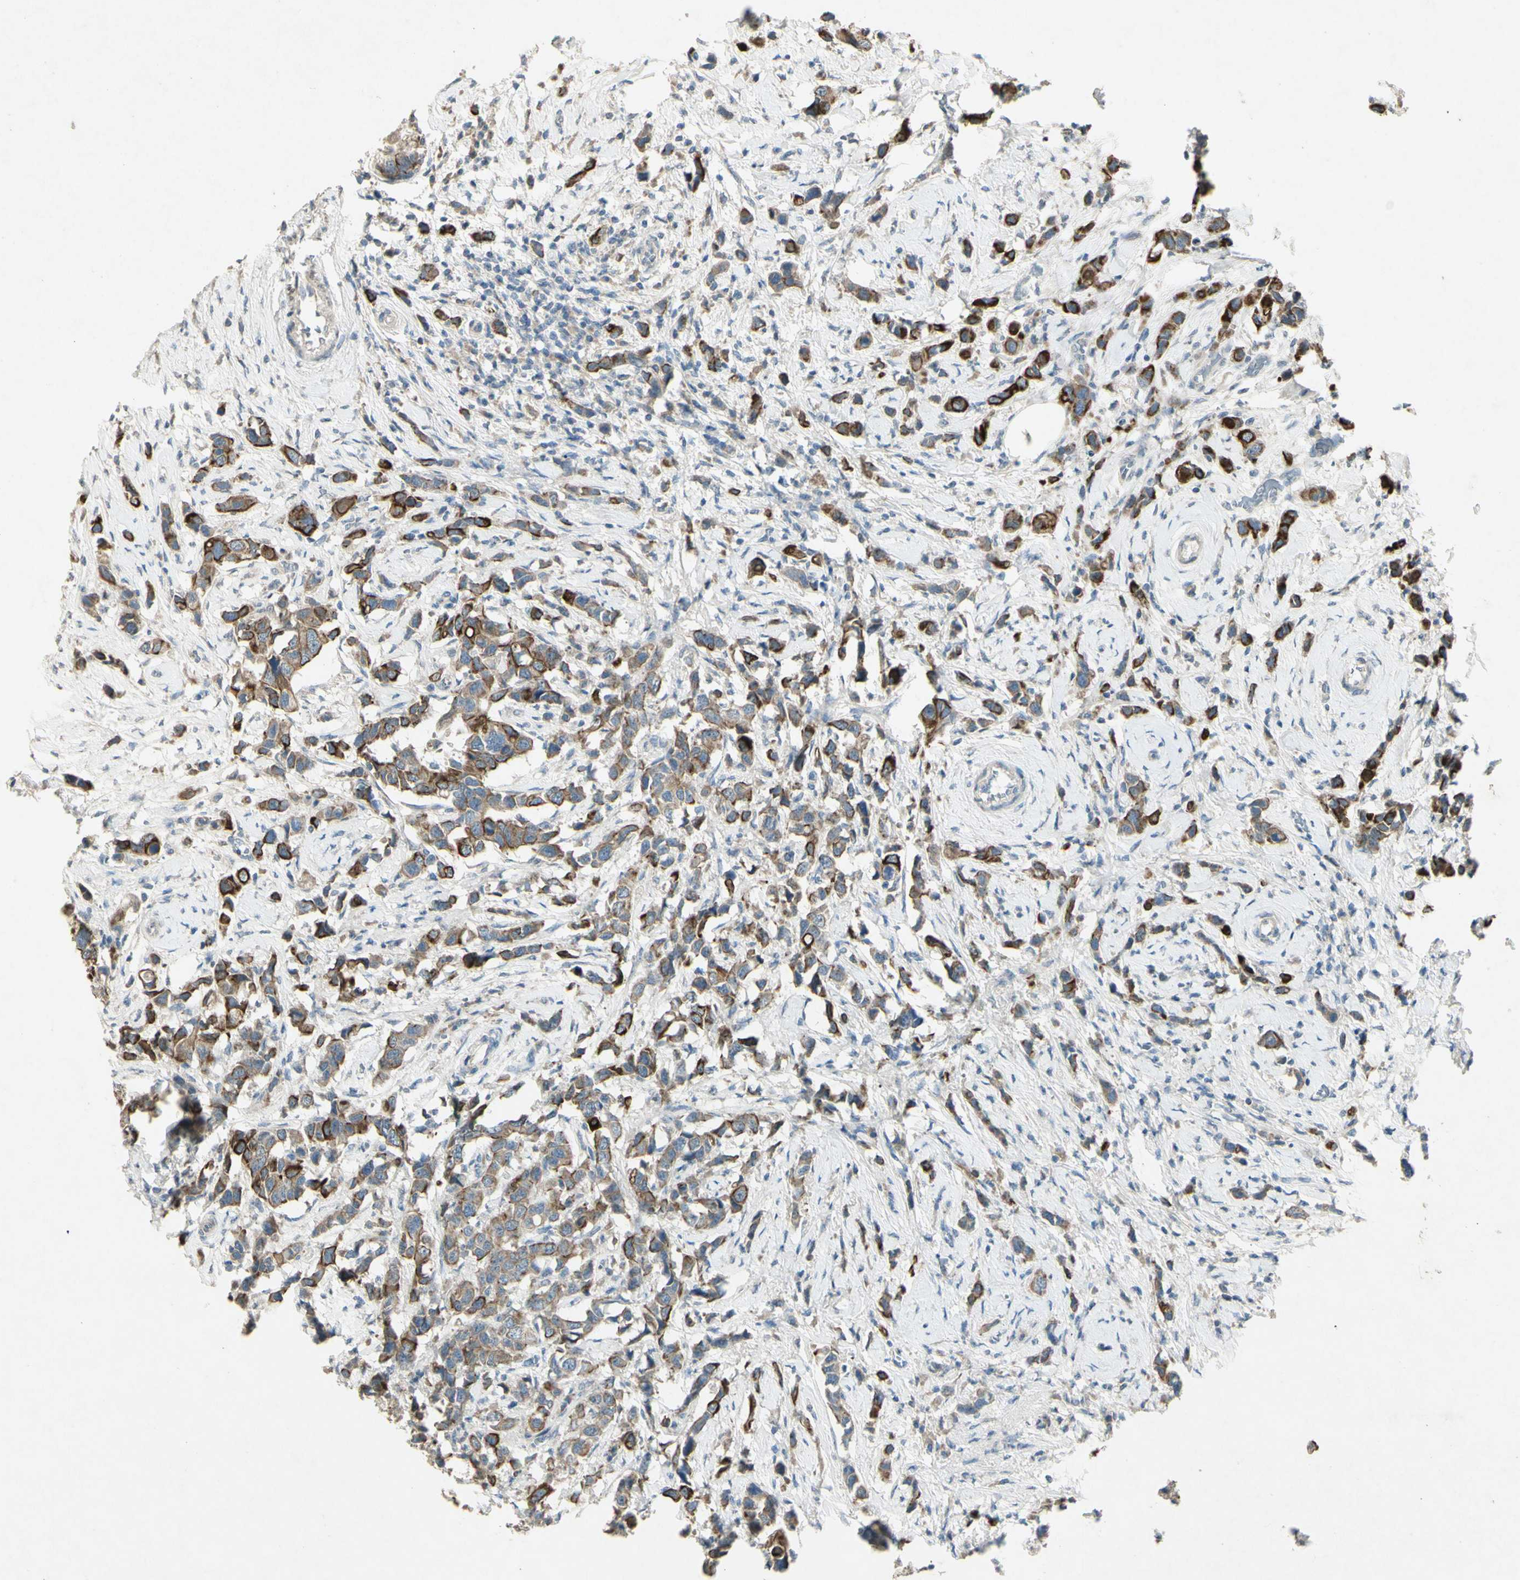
{"staining": {"intensity": "strong", "quantity": ">75%", "location": "cytoplasmic/membranous"}, "tissue": "breast cancer", "cell_type": "Tumor cells", "image_type": "cancer", "snomed": [{"axis": "morphology", "description": "Normal tissue, NOS"}, {"axis": "morphology", "description": "Duct carcinoma"}, {"axis": "topography", "description": "Breast"}], "caption": "Breast cancer stained with DAB immunohistochemistry displays high levels of strong cytoplasmic/membranous positivity in about >75% of tumor cells.", "gene": "TIMM21", "patient": {"sex": "female", "age": 50}}